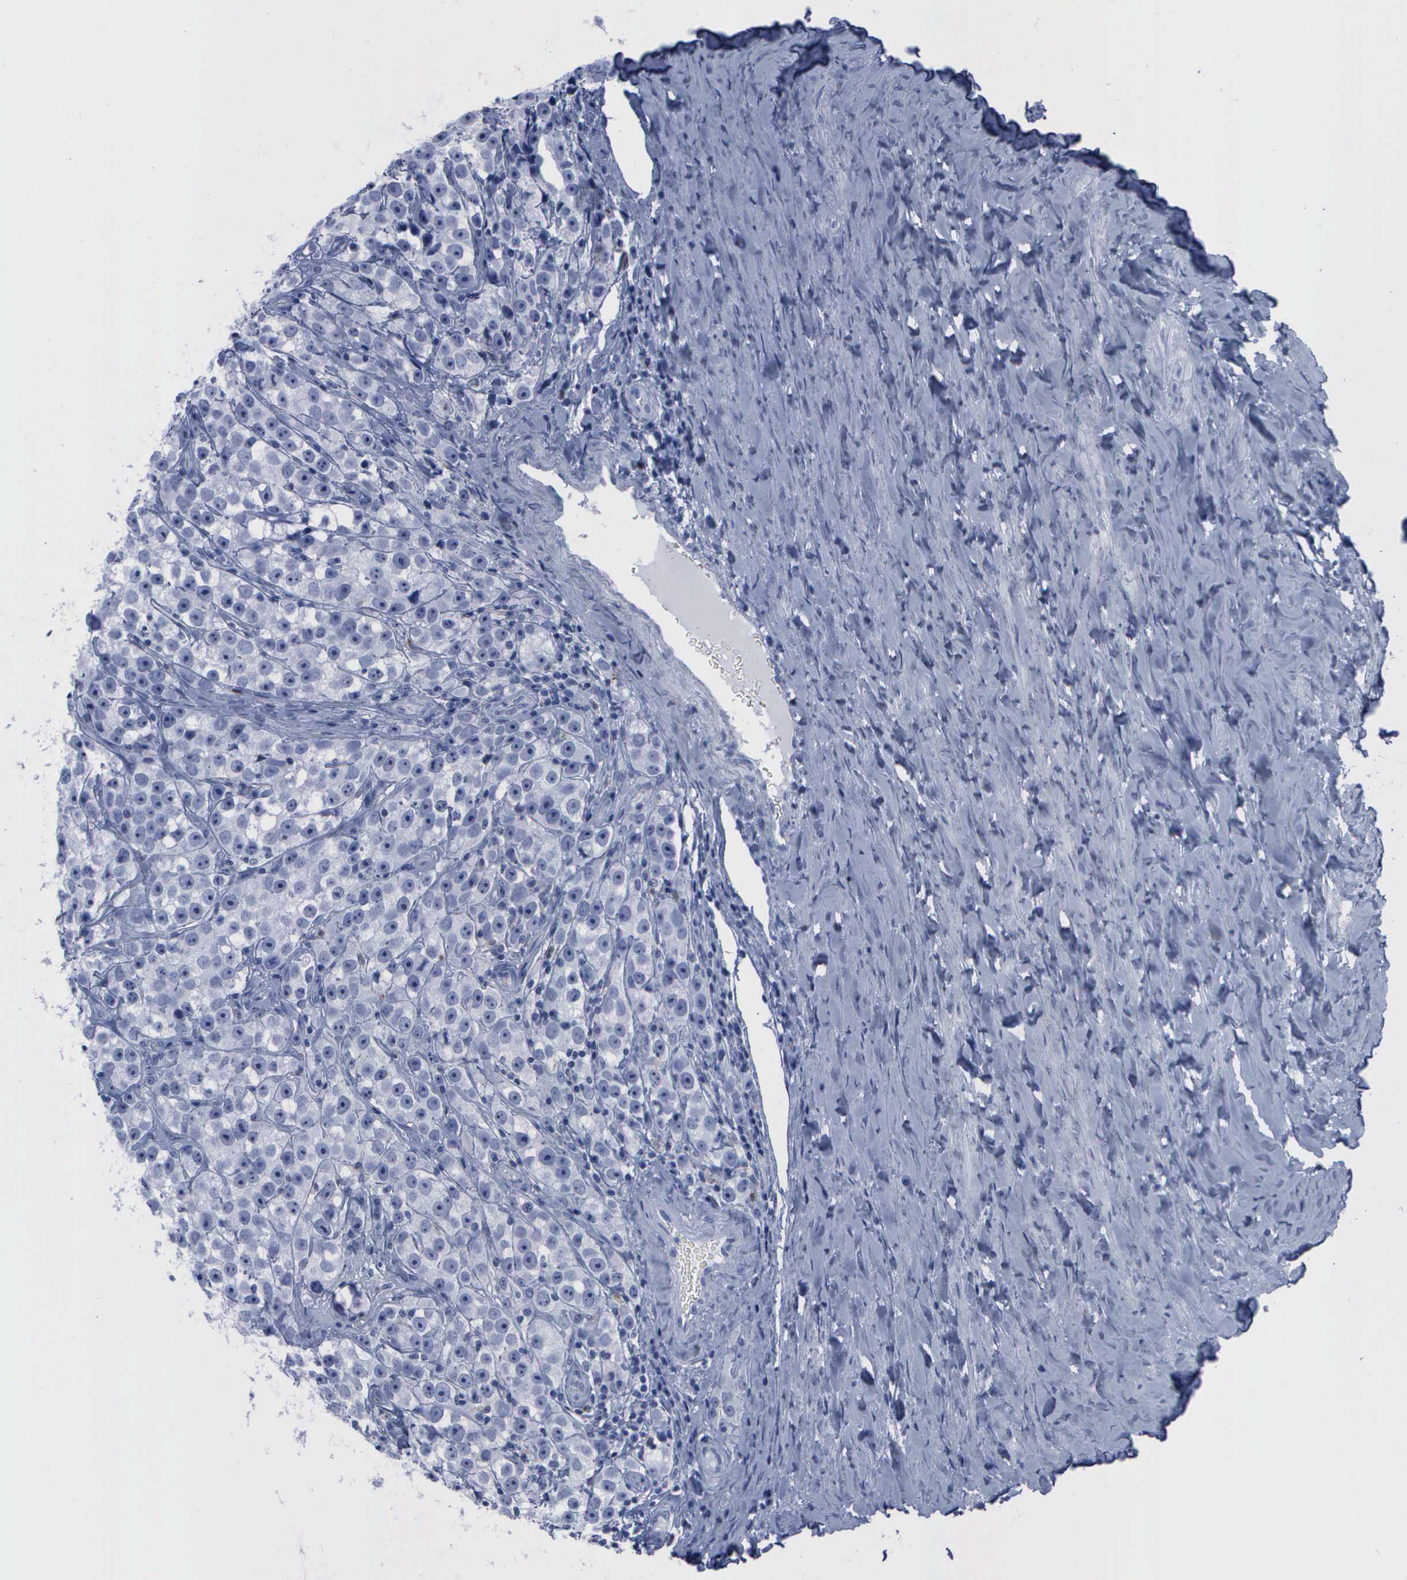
{"staining": {"intensity": "negative", "quantity": "none", "location": "none"}, "tissue": "testis cancer", "cell_type": "Tumor cells", "image_type": "cancer", "snomed": [{"axis": "morphology", "description": "Seminoma, NOS"}, {"axis": "topography", "description": "Testis"}], "caption": "High magnification brightfield microscopy of testis cancer (seminoma) stained with DAB (brown) and counterstained with hematoxylin (blue): tumor cells show no significant staining.", "gene": "CSTA", "patient": {"sex": "male", "age": 32}}